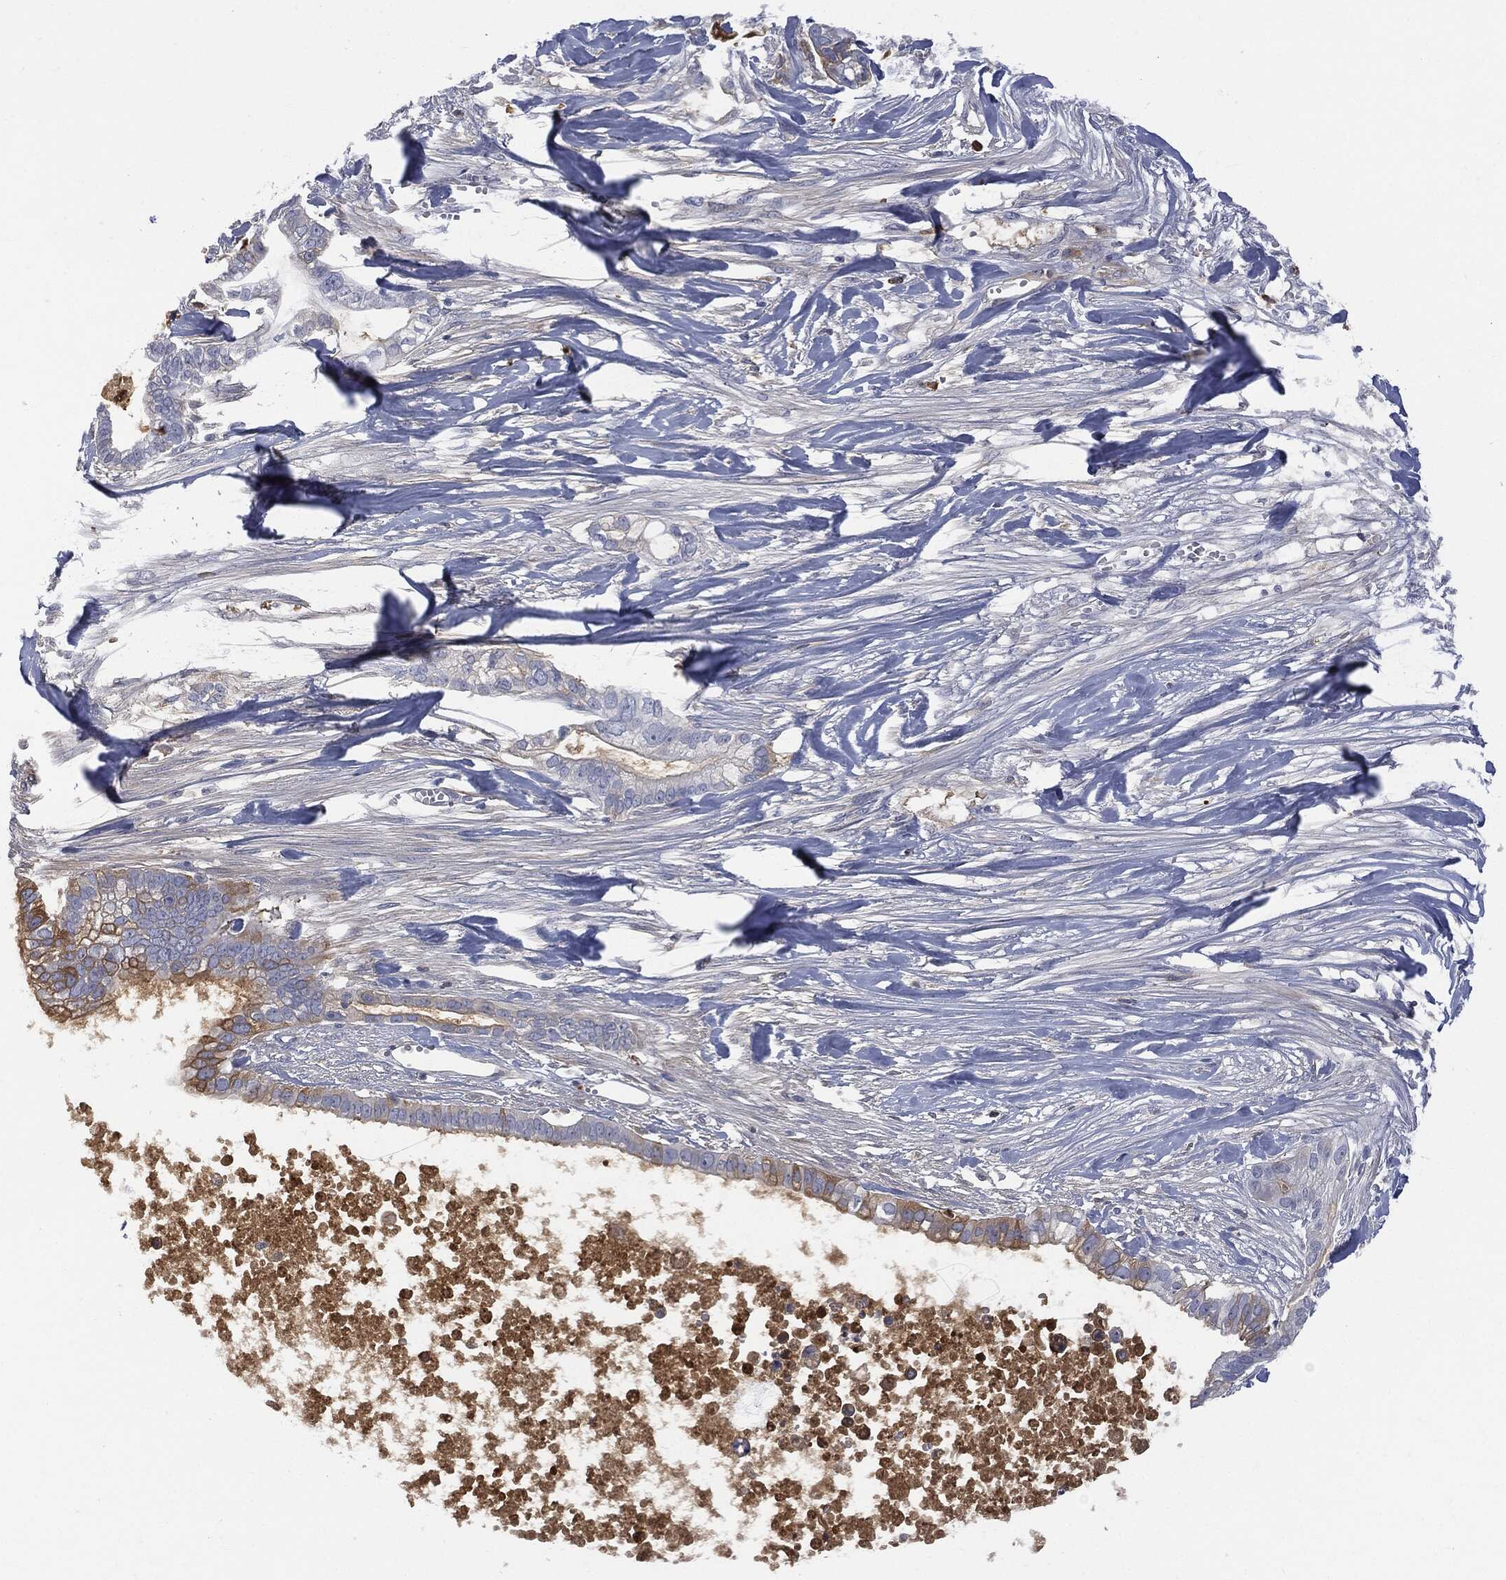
{"staining": {"intensity": "moderate", "quantity": "<25%", "location": "cytoplasmic/membranous"}, "tissue": "pancreatic cancer", "cell_type": "Tumor cells", "image_type": "cancer", "snomed": [{"axis": "morphology", "description": "Adenocarcinoma, NOS"}, {"axis": "topography", "description": "Pancreas"}], "caption": "Immunohistochemistry (IHC) histopathology image of human pancreatic adenocarcinoma stained for a protein (brown), which shows low levels of moderate cytoplasmic/membranous expression in approximately <25% of tumor cells.", "gene": "BTK", "patient": {"sex": "male", "age": 61}}